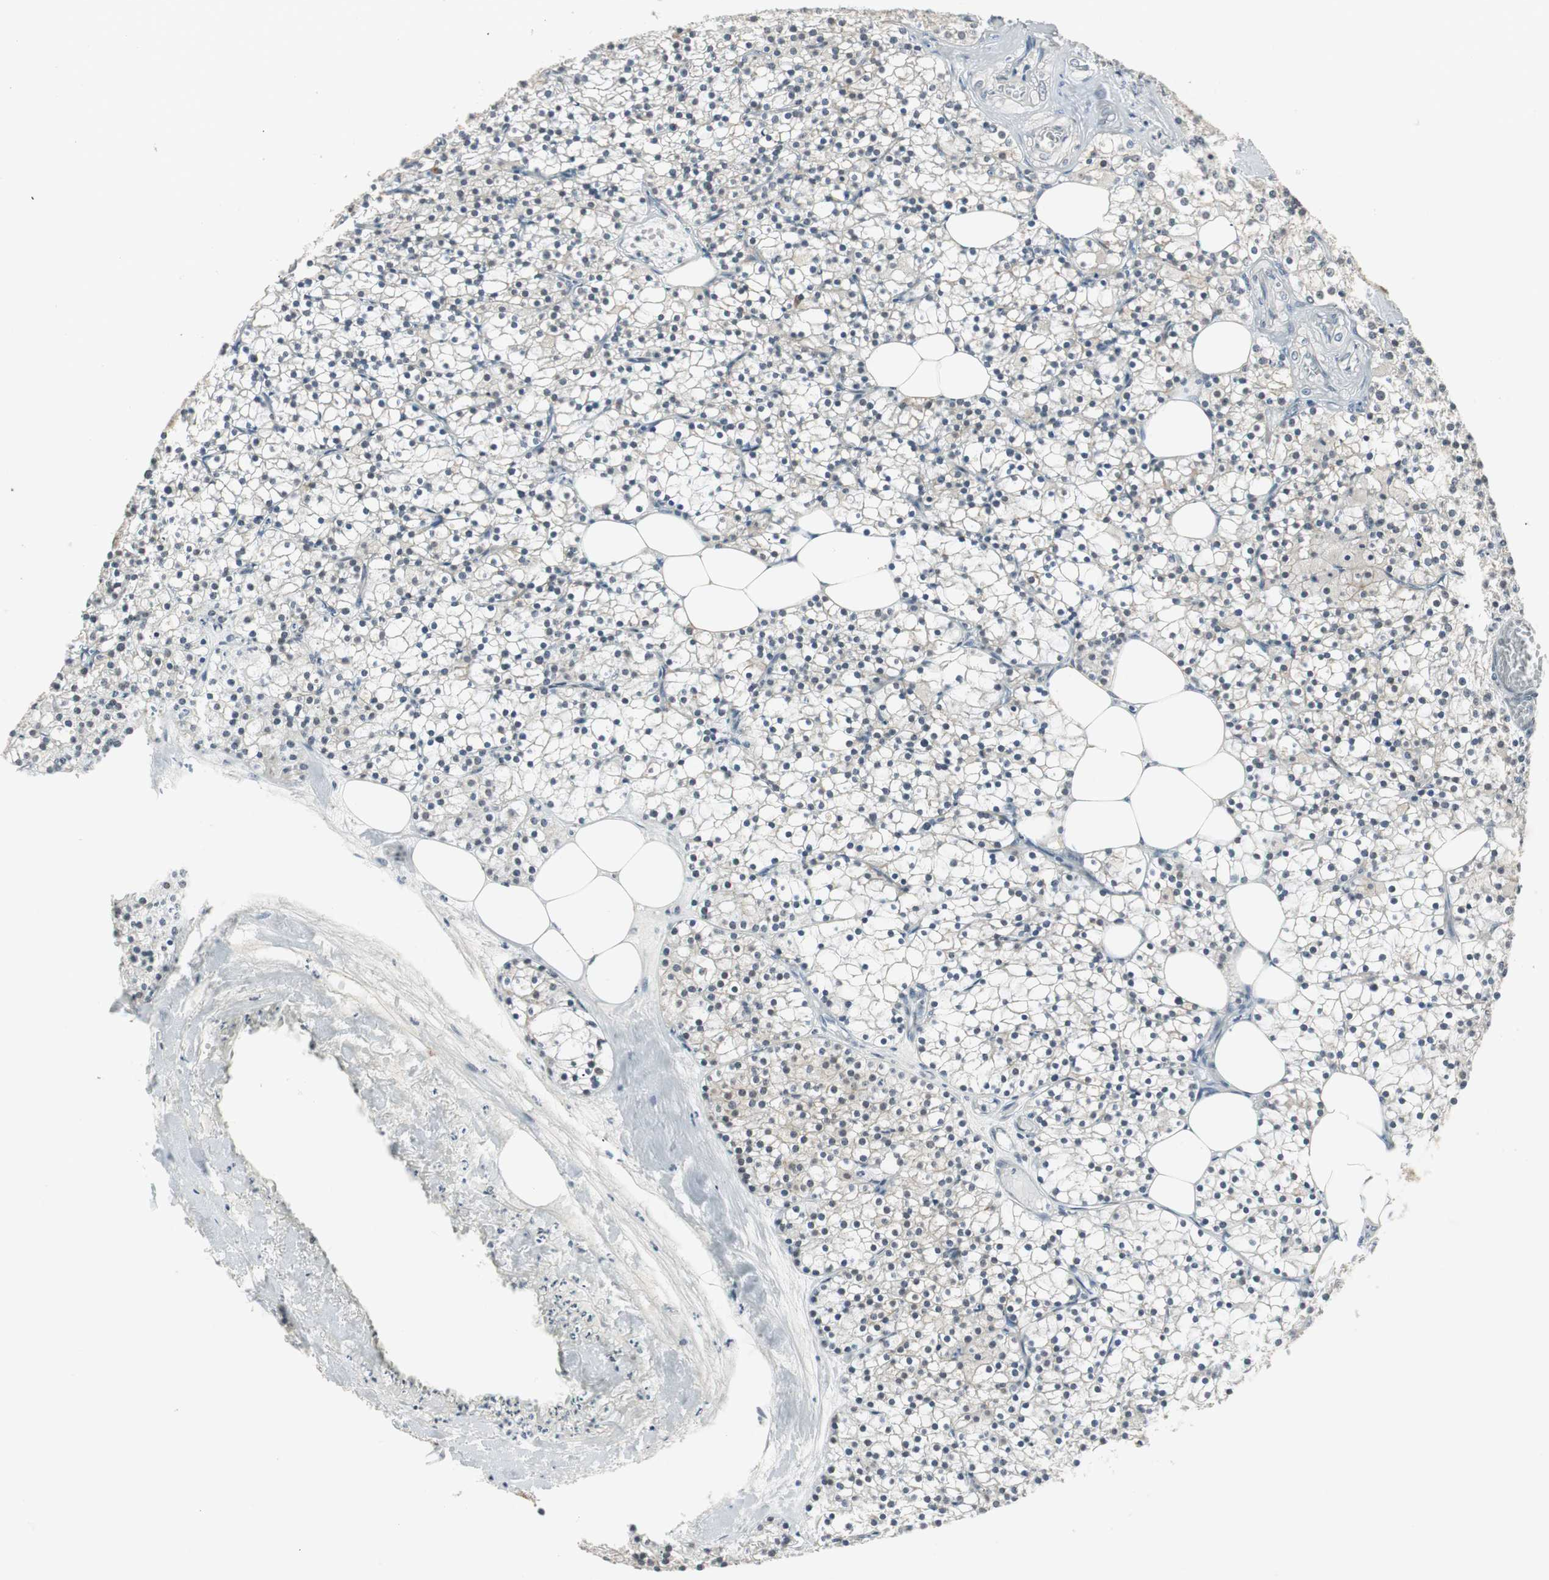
{"staining": {"intensity": "negative", "quantity": "none", "location": "none"}, "tissue": "parathyroid gland", "cell_type": "Glandular cells", "image_type": "normal", "snomed": [{"axis": "morphology", "description": "Normal tissue, NOS"}, {"axis": "topography", "description": "Parathyroid gland"}], "caption": "Unremarkable parathyroid gland was stained to show a protein in brown. There is no significant expression in glandular cells.", "gene": "SMARCE1", "patient": {"sex": "female", "age": 63}}